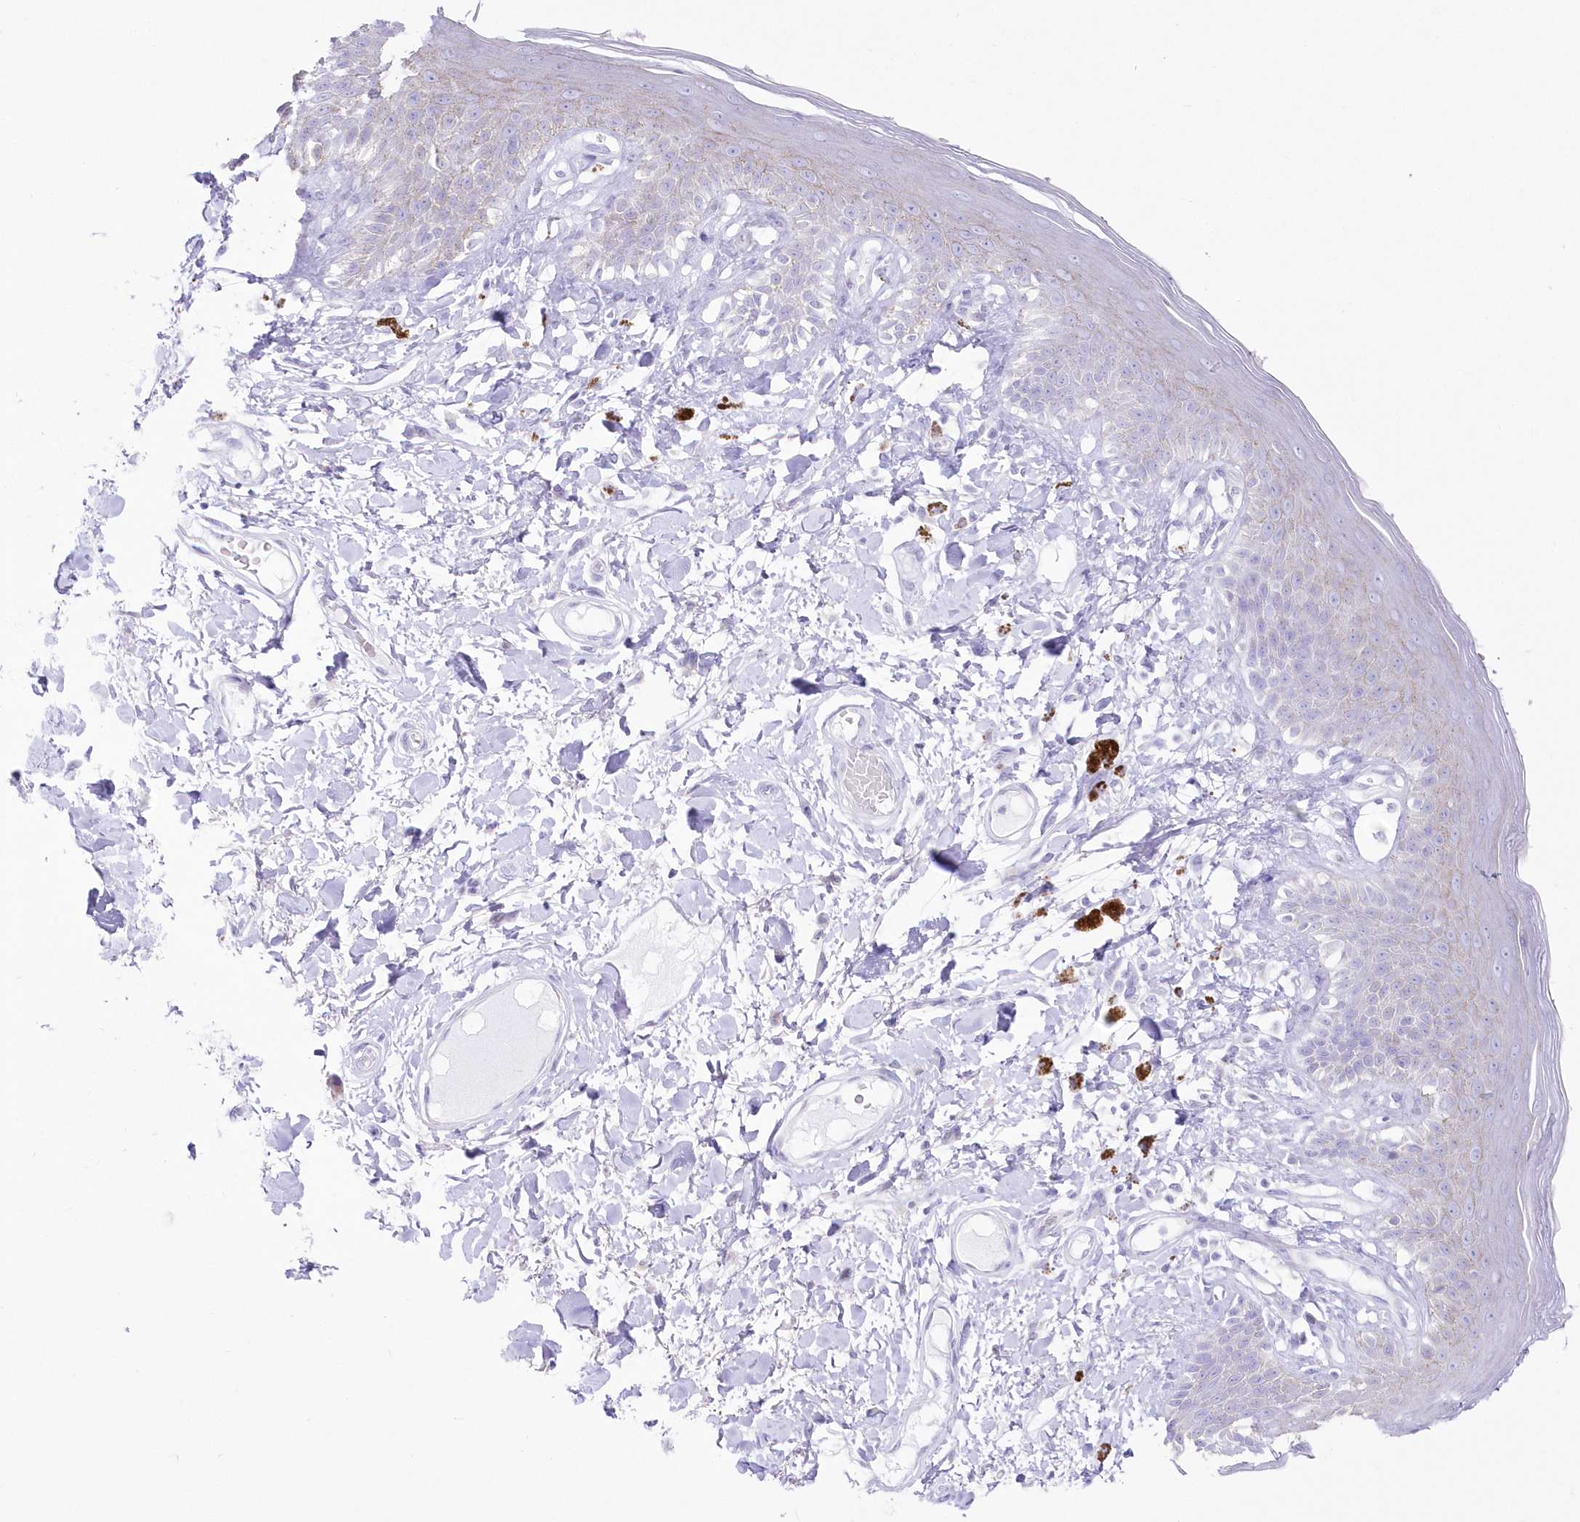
{"staining": {"intensity": "moderate", "quantity": "<25%", "location": "cytoplasmic/membranous"}, "tissue": "skin", "cell_type": "Epidermal cells", "image_type": "normal", "snomed": [{"axis": "morphology", "description": "Normal tissue, NOS"}, {"axis": "topography", "description": "Anal"}], "caption": "This histopathology image exhibits IHC staining of unremarkable human skin, with low moderate cytoplasmic/membranous staining in about <25% of epidermal cells.", "gene": "ZNF843", "patient": {"sex": "female", "age": 78}}